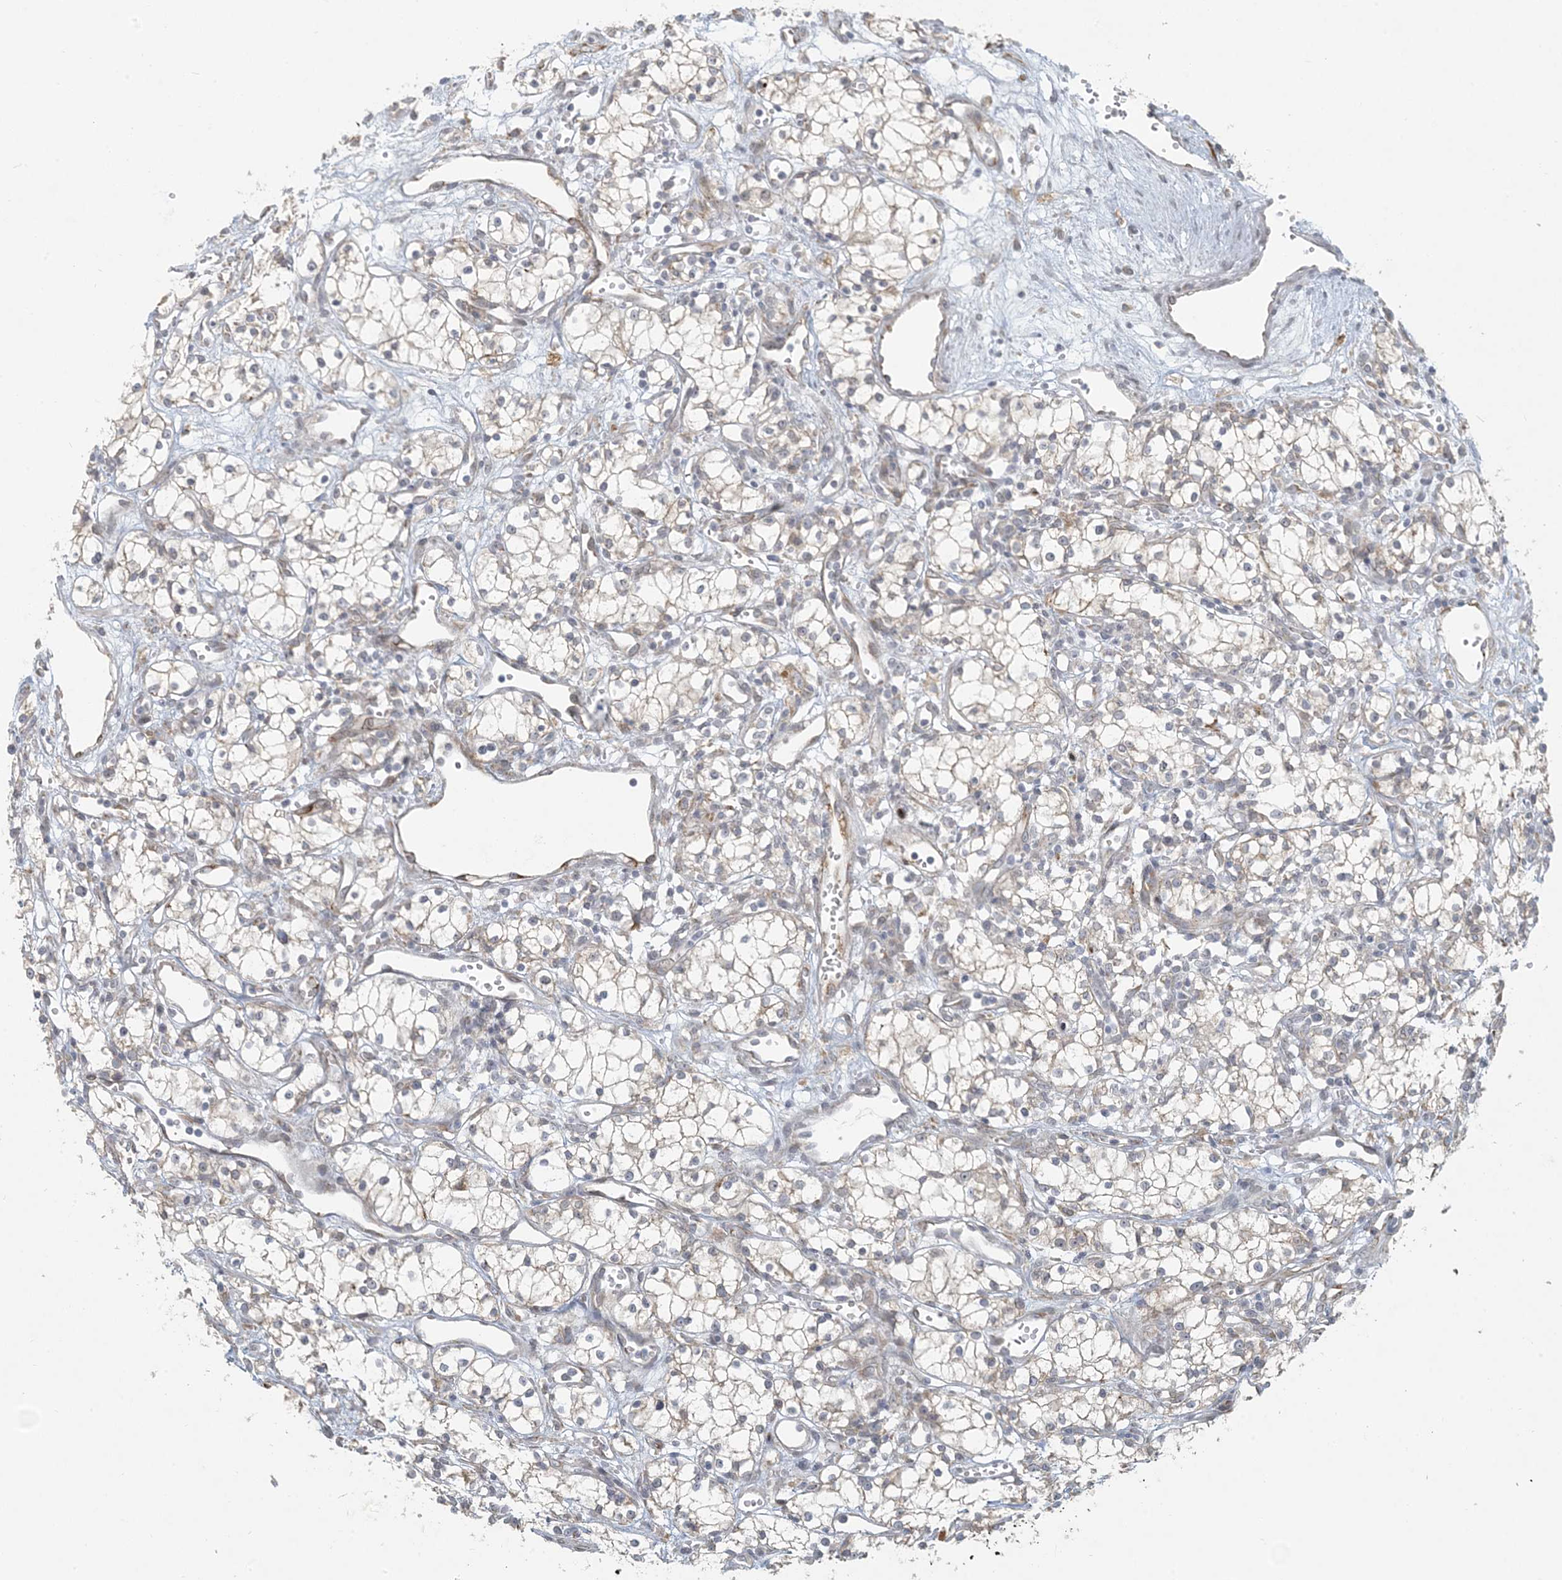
{"staining": {"intensity": "weak", "quantity": "<25%", "location": "cytoplasmic/membranous"}, "tissue": "renal cancer", "cell_type": "Tumor cells", "image_type": "cancer", "snomed": [{"axis": "morphology", "description": "Adenocarcinoma, NOS"}, {"axis": "topography", "description": "Kidney"}], "caption": "High magnification brightfield microscopy of renal adenocarcinoma stained with DAB (3,3'-diaminobenzidine) (brown) and counterstained with hematoxylin (blue): tumor cells show no significant positivity. (DAB (3,3'-diaminobenzidine) immunohistochemistry (IHC), high magnification).", "gene": "HACL1", "patient": {"sex": "male", "age": 59}}